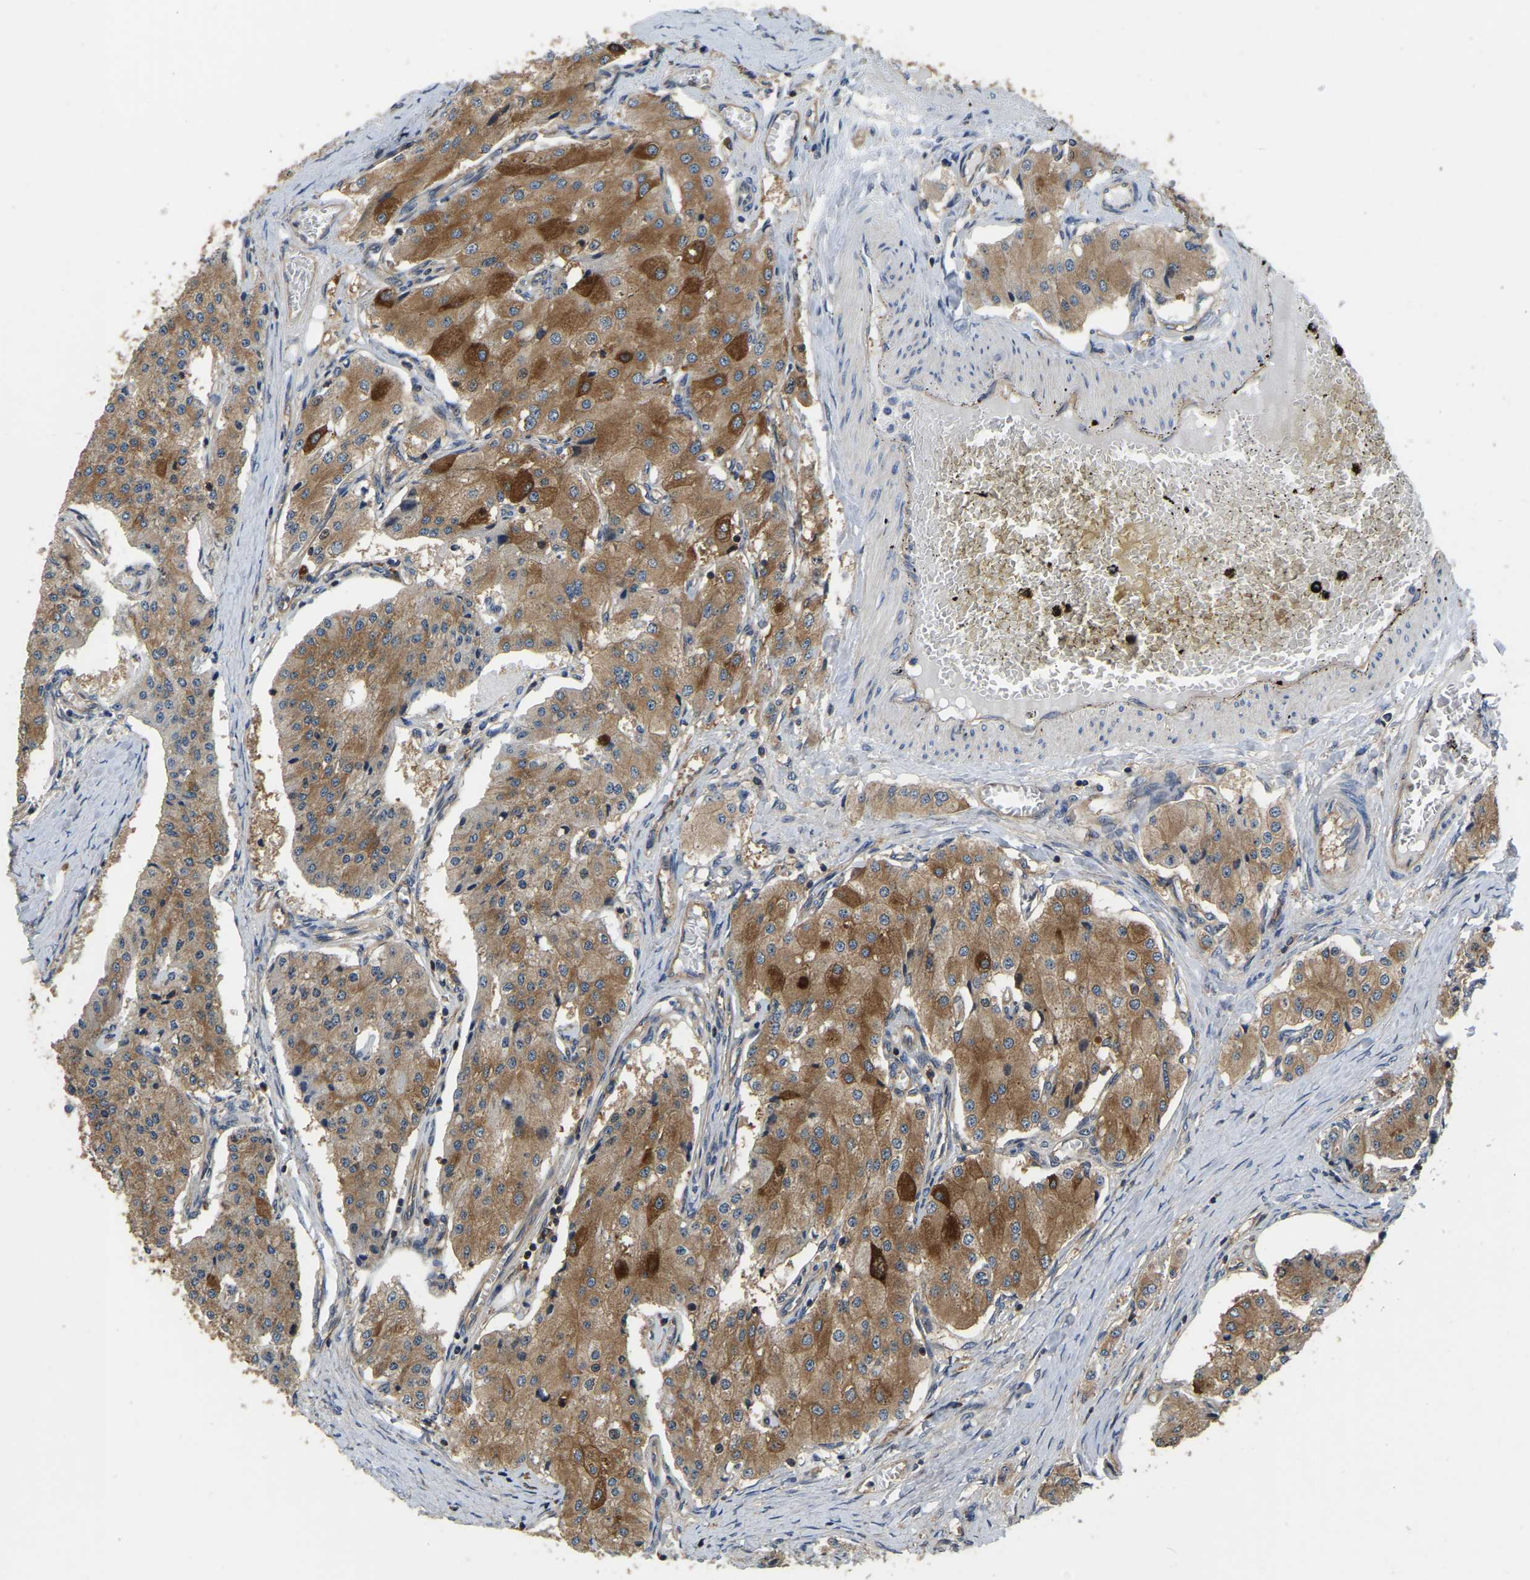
{"staining": {"intensity": "moderate", "quantity": ">75%", "location": "cytoplasmic/membranous"}, "tissue": "carcinoid", "cell_type": "Tumor cells", "image_type": "cancer", "snomed": [{"axis": "morphology", "description": "Carcinoid, malignant, NOS"}, {"axis": "topography", "description": "Colon"}], "caption": "Protein expression analysis of human carcinoid (malignant) reveals moderate cytoplasmic/membranous positivity in about >75% of tumor cells.", "gene": "GARS1", "patient": {"sex": "female", "age": 52}}